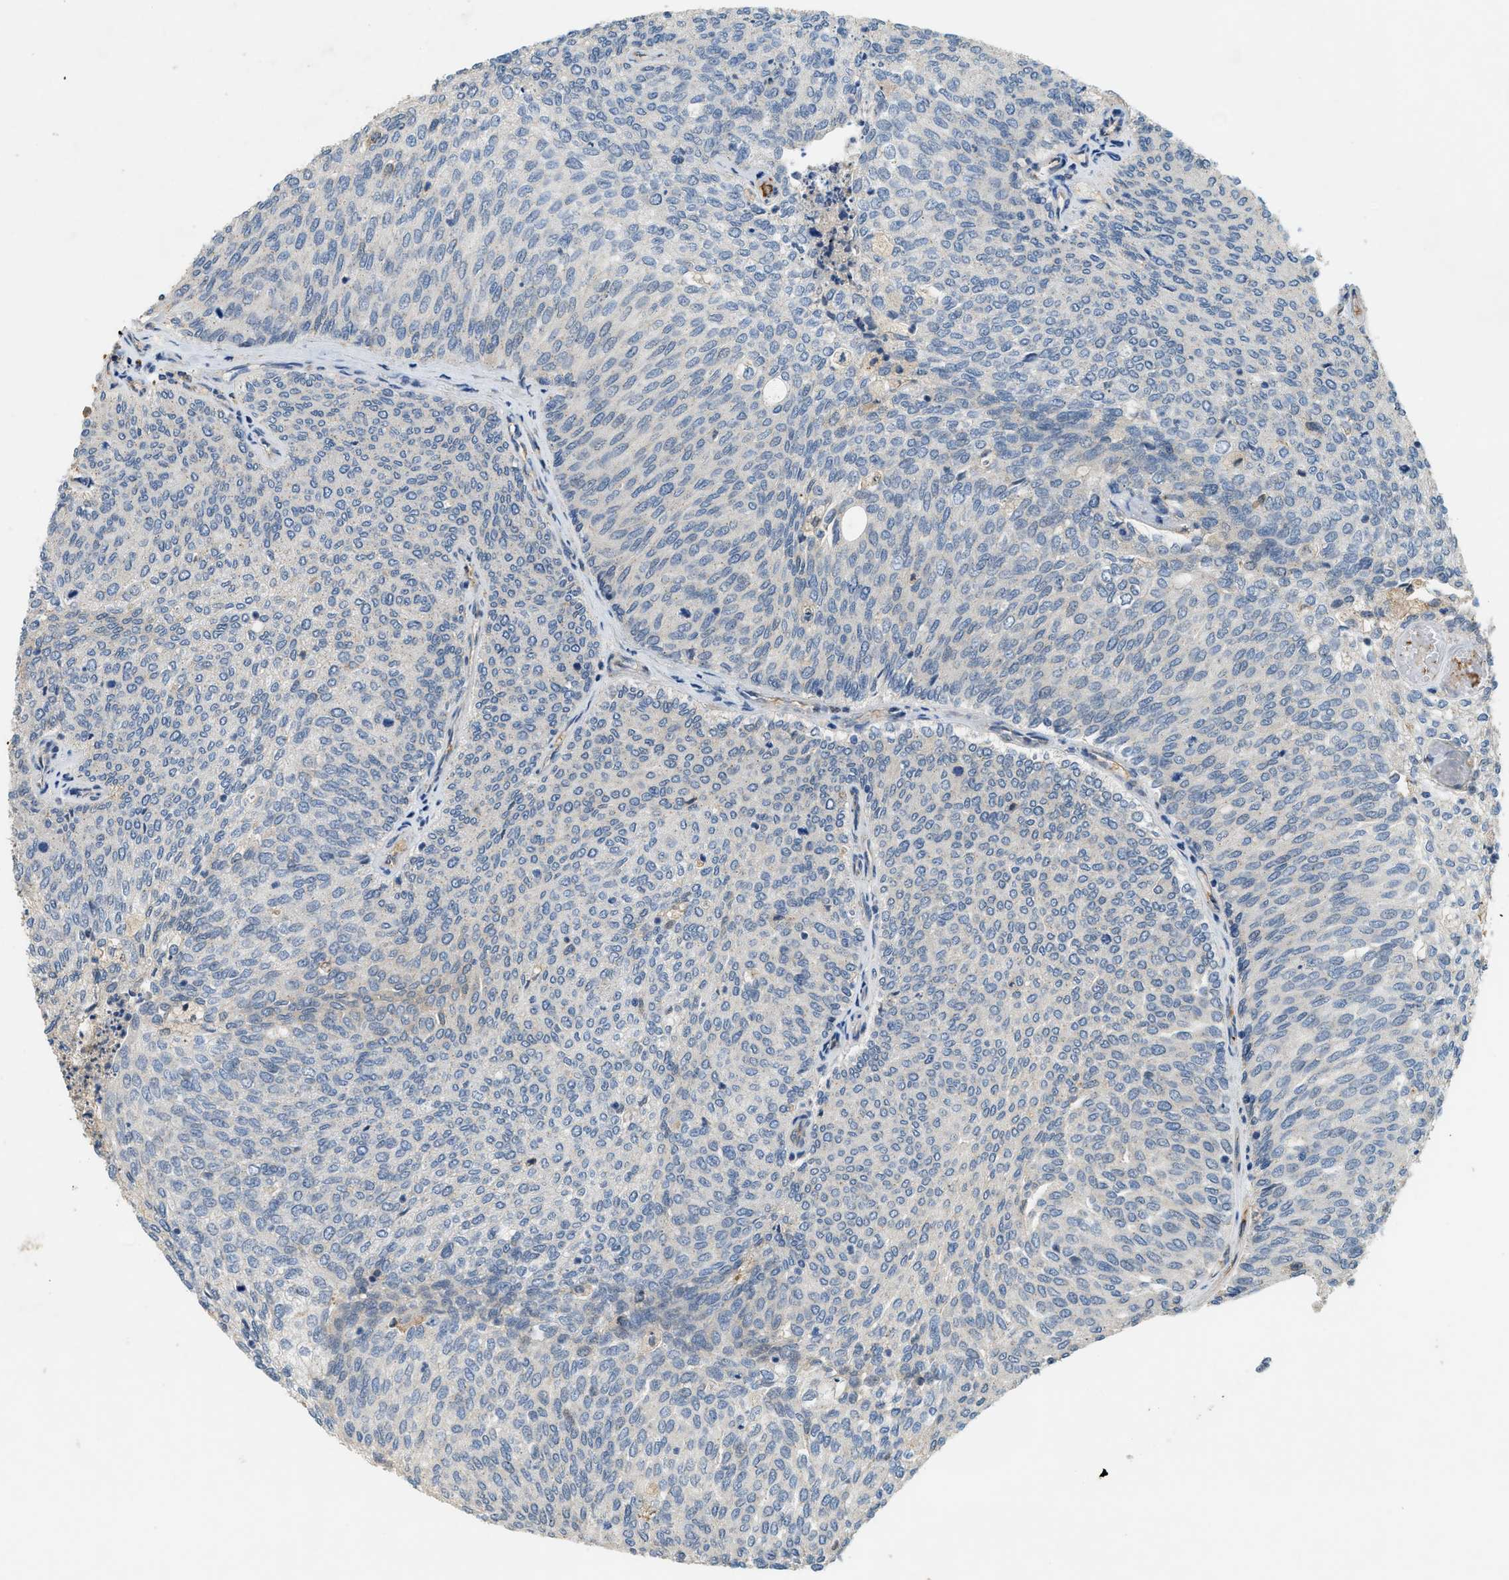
{"staining": {"intensity": "negative", "quantity": "none", "location": "none"}, "tissue": "urothelial cancer", "cell_type": "Tumor cells", "image_type": "cancer", "snomed": [{"axis": "morphology", "description": "Urothelial carcinoma, Low grade"}, {"axis": "topography", "description": "Urinary bladder"}], "caption": "There is no significant expression in tumor cells of urothelial cancer. (DAB (3,3'-diaminobenzidine) IHC visualized using brightfield microscopy, high magnification).", "gene": "CFLAR", "patient": {"sex": "female", "age": 79}}